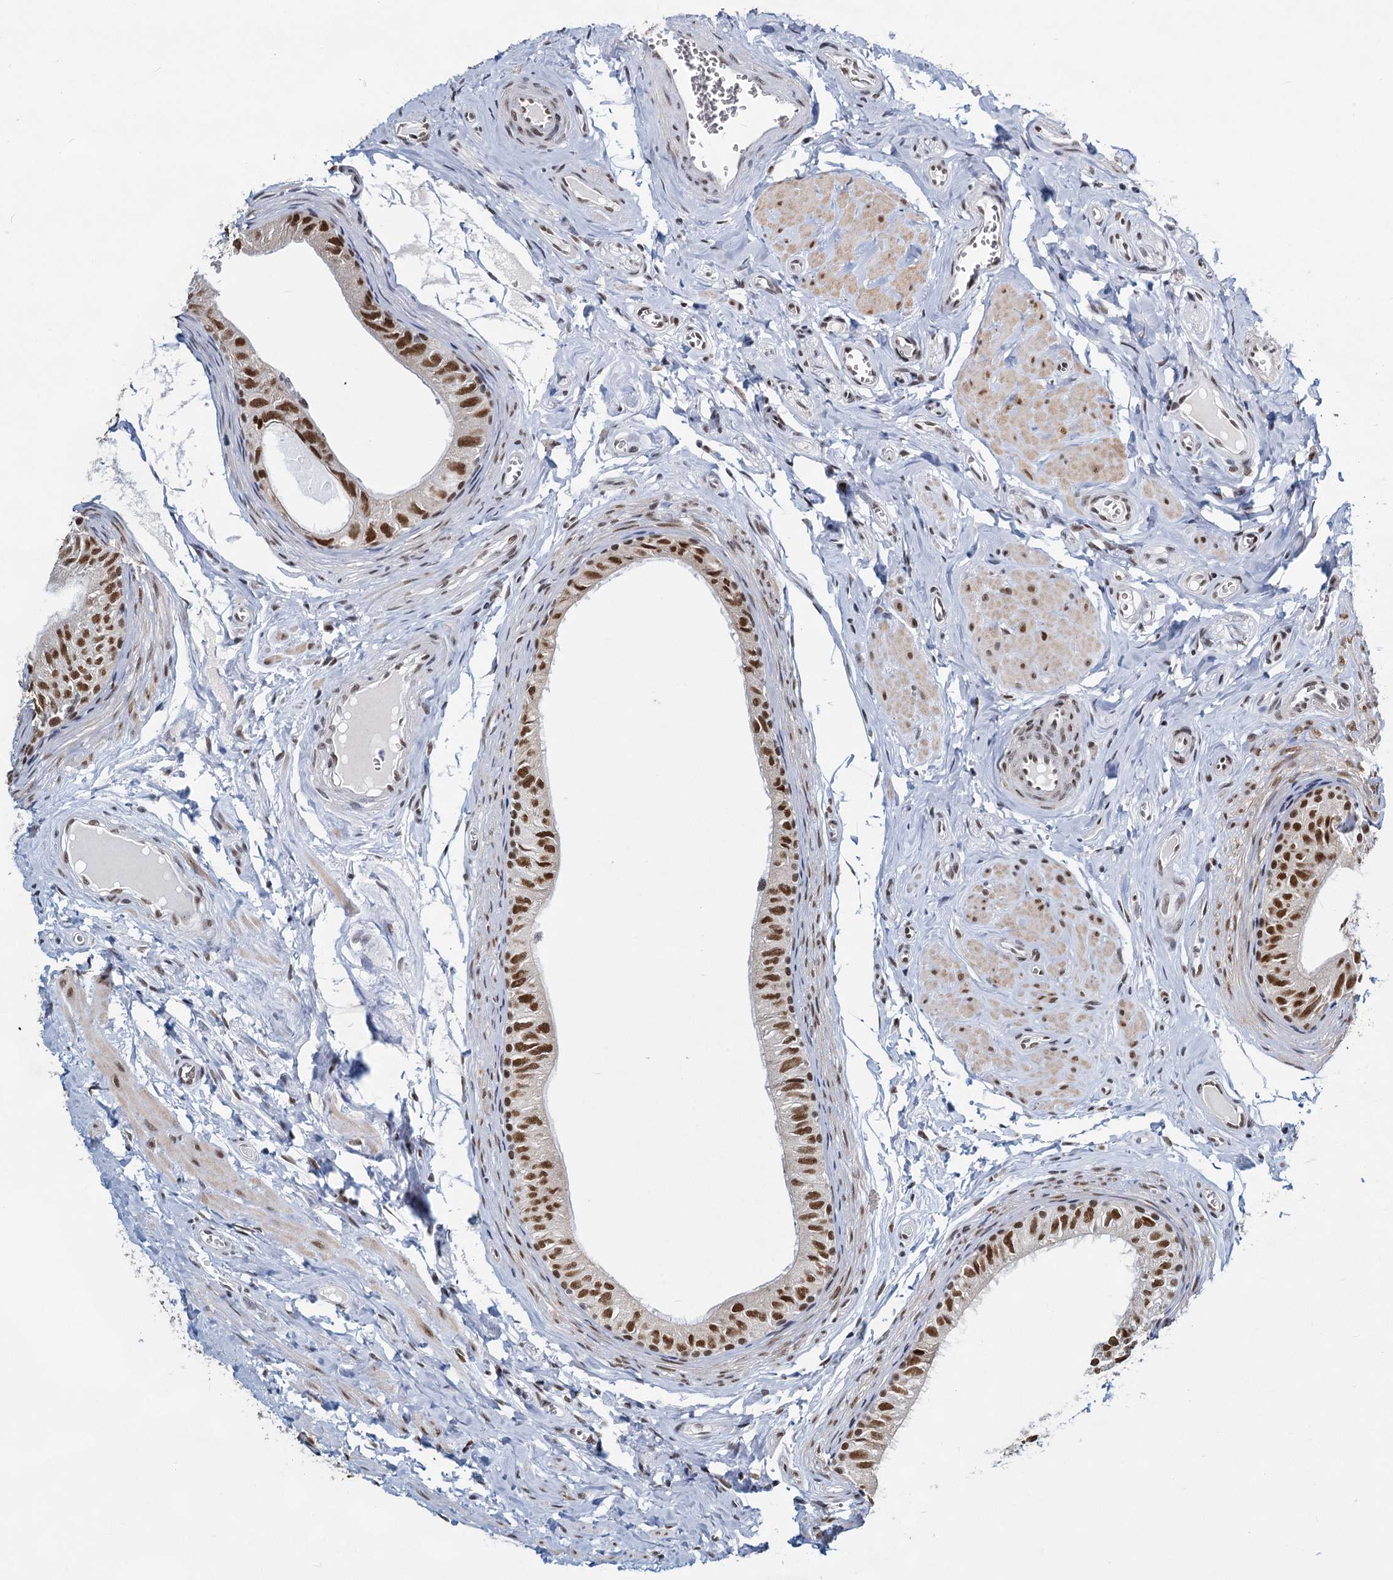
{"staining": {"intensity": "moderate", "quantity": ">75%", "location": "nuclear"}, "tissue": "epididymis", "cell_type": "Glandular cells", "image_type": "normal", "snomed": [{"axis": "morphology", "description": "Normal tissue, NOS"}, {"axis": "topography", "description": "Epididymis"}], "caption": "Moderate nuclear positivity for a protein is appreciated in approximately >75% of glandular cells of benign epididymis using IHC.", "gene": "METTL14", "patient": {"sex": "male", "age": 42}}